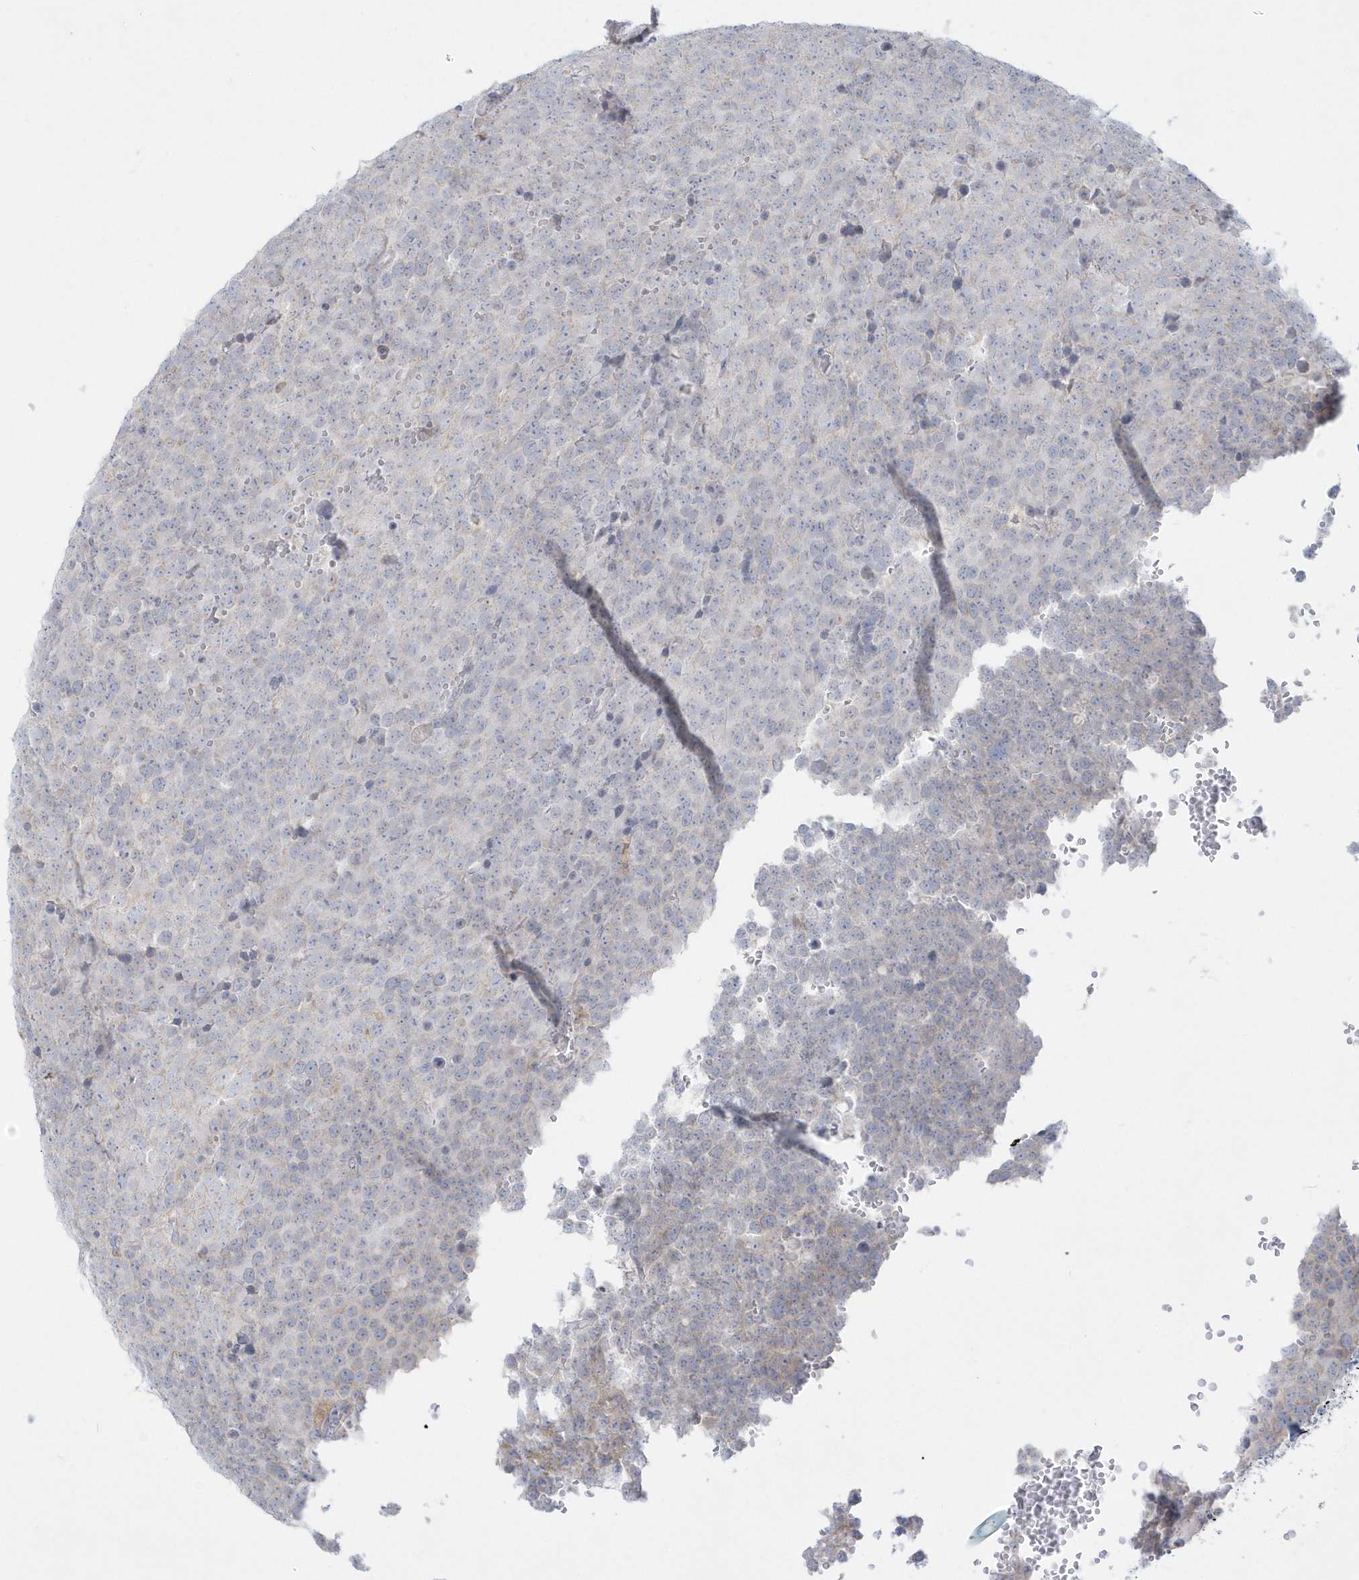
{"staining": {"intensity": "negative", "quantity": "none", "location": "none"}, "tissue": "testis cancer", "cell_type": "Tumor cells", "image_type": "cancer", "snomed": [{"axis": "morphology", "description": "Seminoma, NOS"}, {"axis": "topography", "description": "Testis"}], "caption": "DAB immunohistochemical staining of testis cancer demonstrates no significant positivity in tumor cells. Brightfield microscopy of IHC stained with DAB (3,3'-diaminobenzidine) (brown) and hematoxylin (blue), captured at high magnification.", "gene": "PCBD1", "patient": {"sex": "male", "age": 71}}